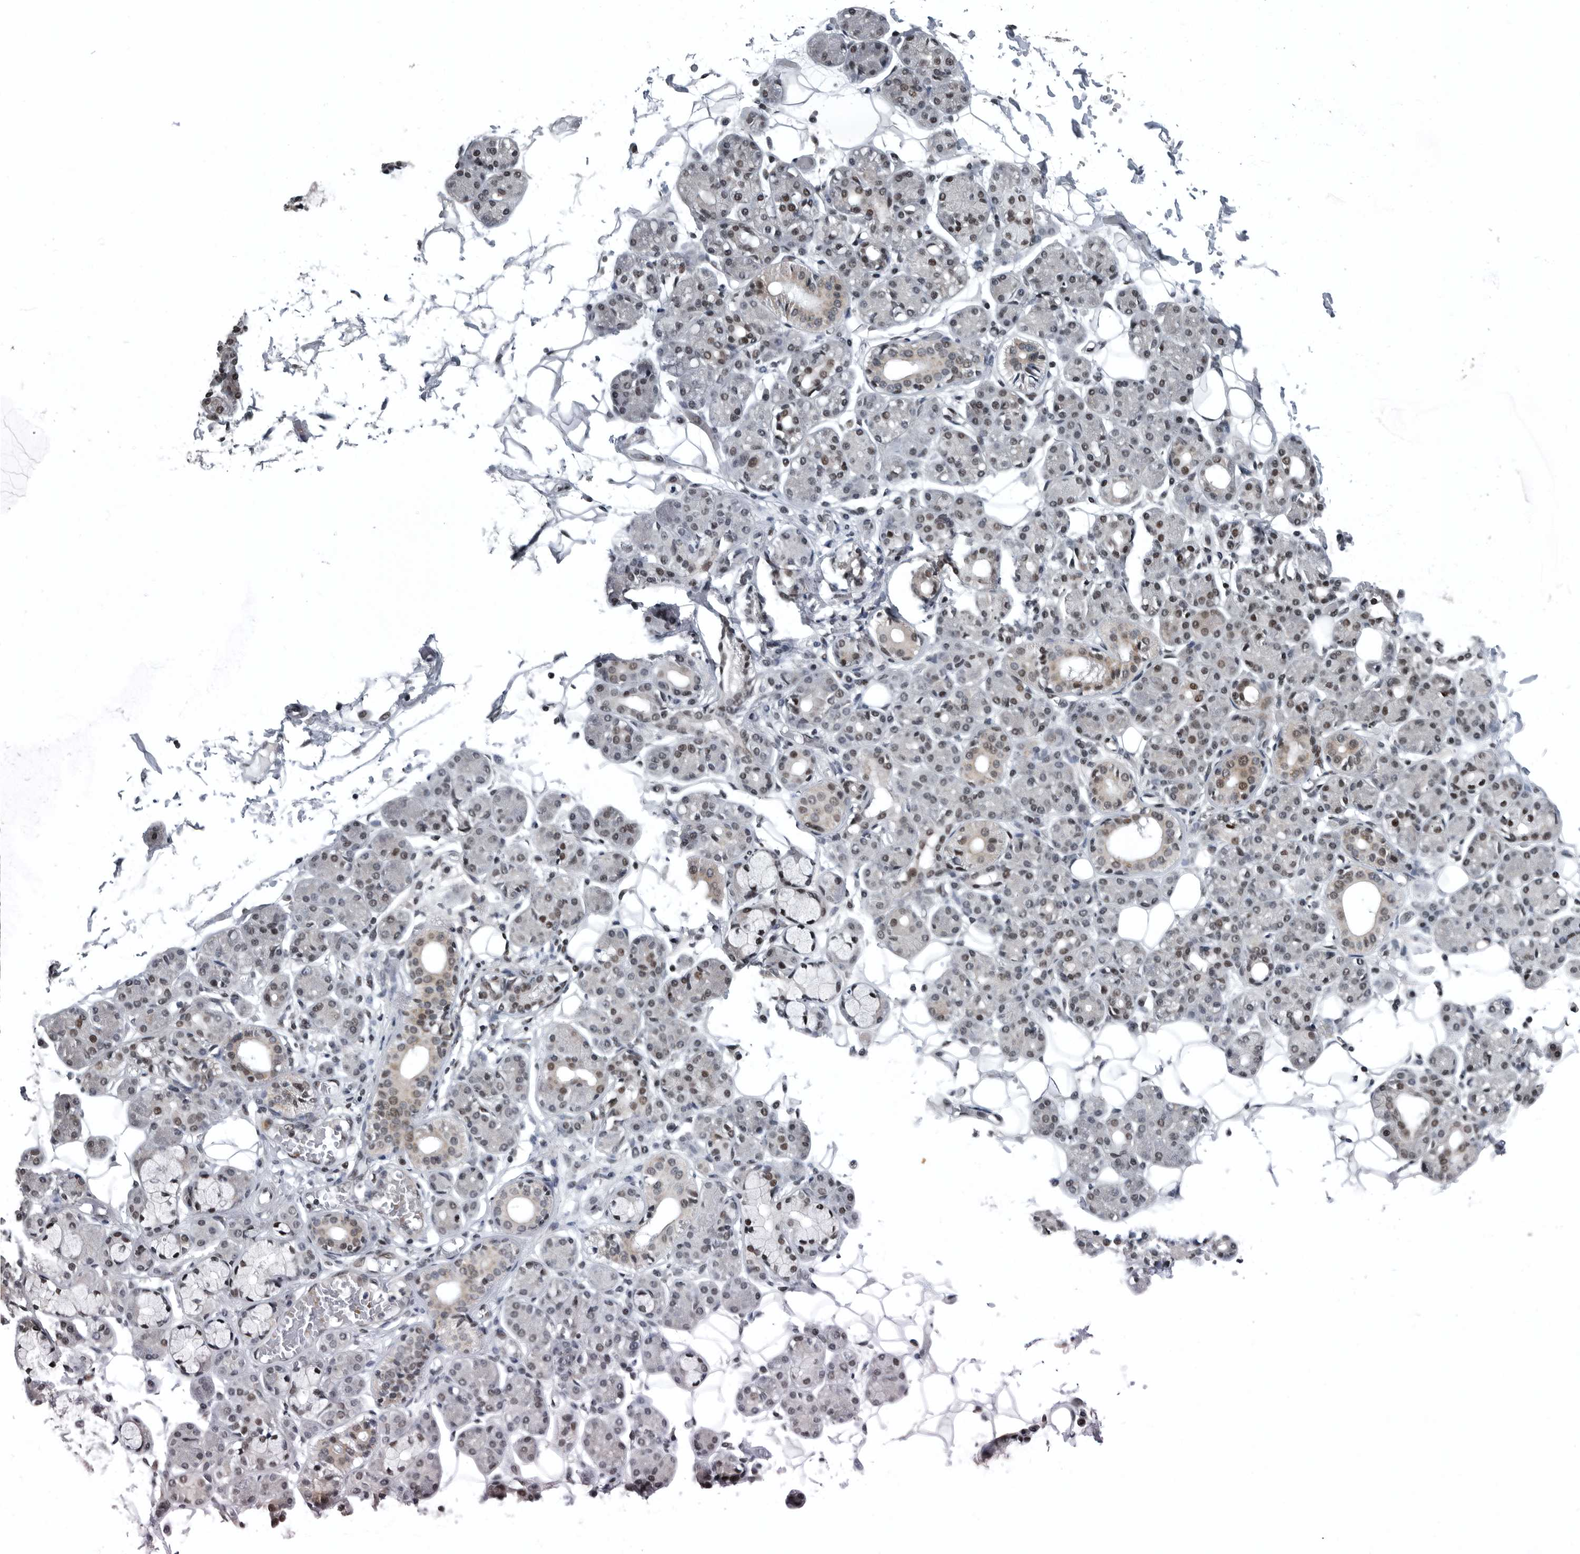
{"staining": {"intensity": "strong", "quantity": "25%-75%", "location": "nuclear"}, "tissue": "salivary gland", "cell_type": "Glandular cells", "image_type": "normal", "snomed": [{"axis": "morphology", "description": "Normal tissue, NOS"}, {"axis": "topography", "description": "Salivary gland"}], "caption": "A brown stain highlights strong nuclear positivity of a protein in glandular cells of normal salivary gland. (brown staining indicates protein expression, while blue staining denotes nuclei).", "gene": "SENP7", "patient": {"sex": "male", "age": 63}}